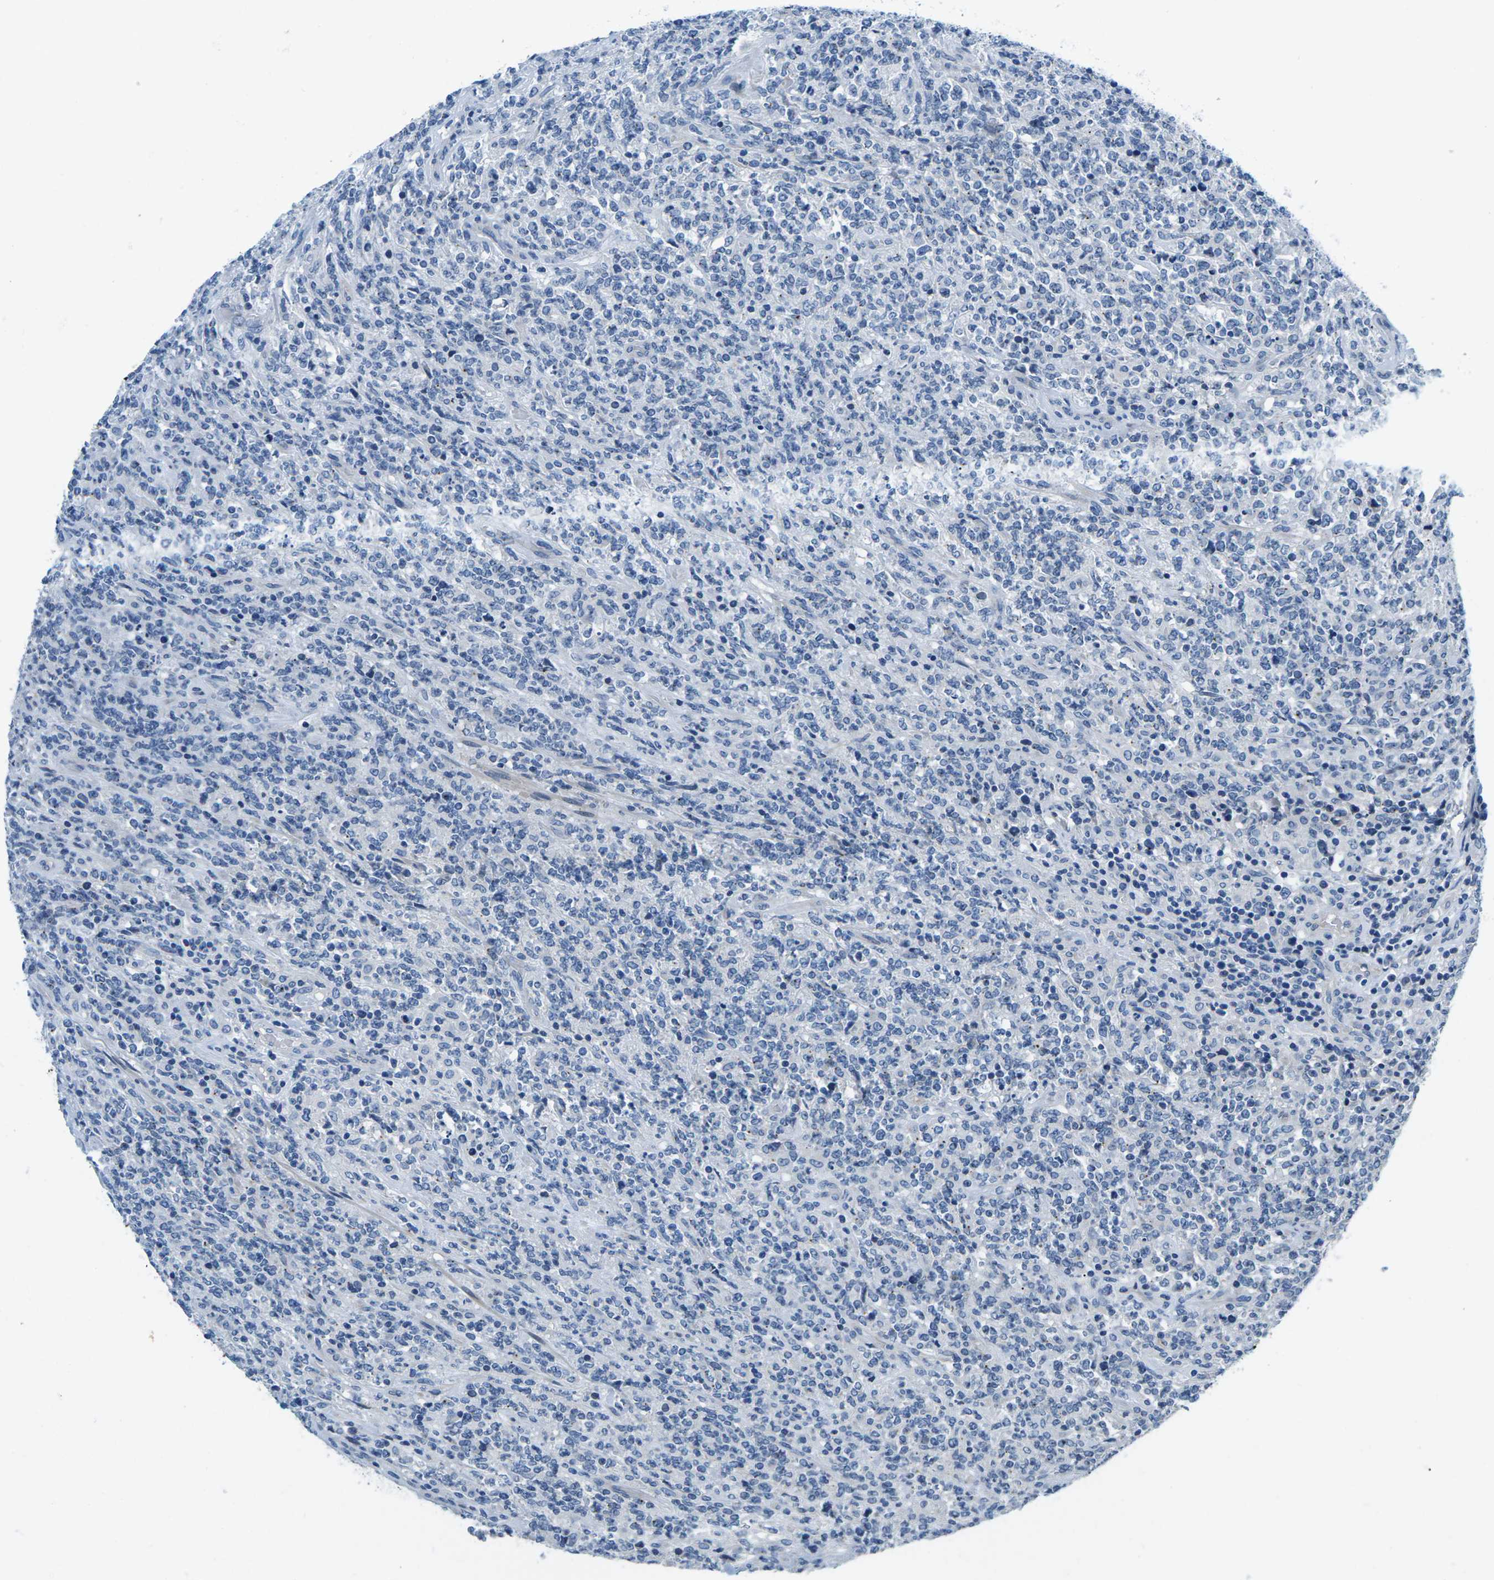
{"staining": {"intensity": "negative", "quantity": "none", "location": "none"}, "tissue": "lymphoma", "cell_type": "Tumor cells", "image_type": "cancer", "snomed": [{"axis": "morphology", "description": "Malignant lymphoma, non-Hodgkin's type, High grade"}, {"axis": "topography", "description": "Soft tissue"}], "caption": "The image demonstrates no staining of tumor cells in lymphoma.", "gene": "TSPAN2", "patient": {"sex": "male", "age": 18}}